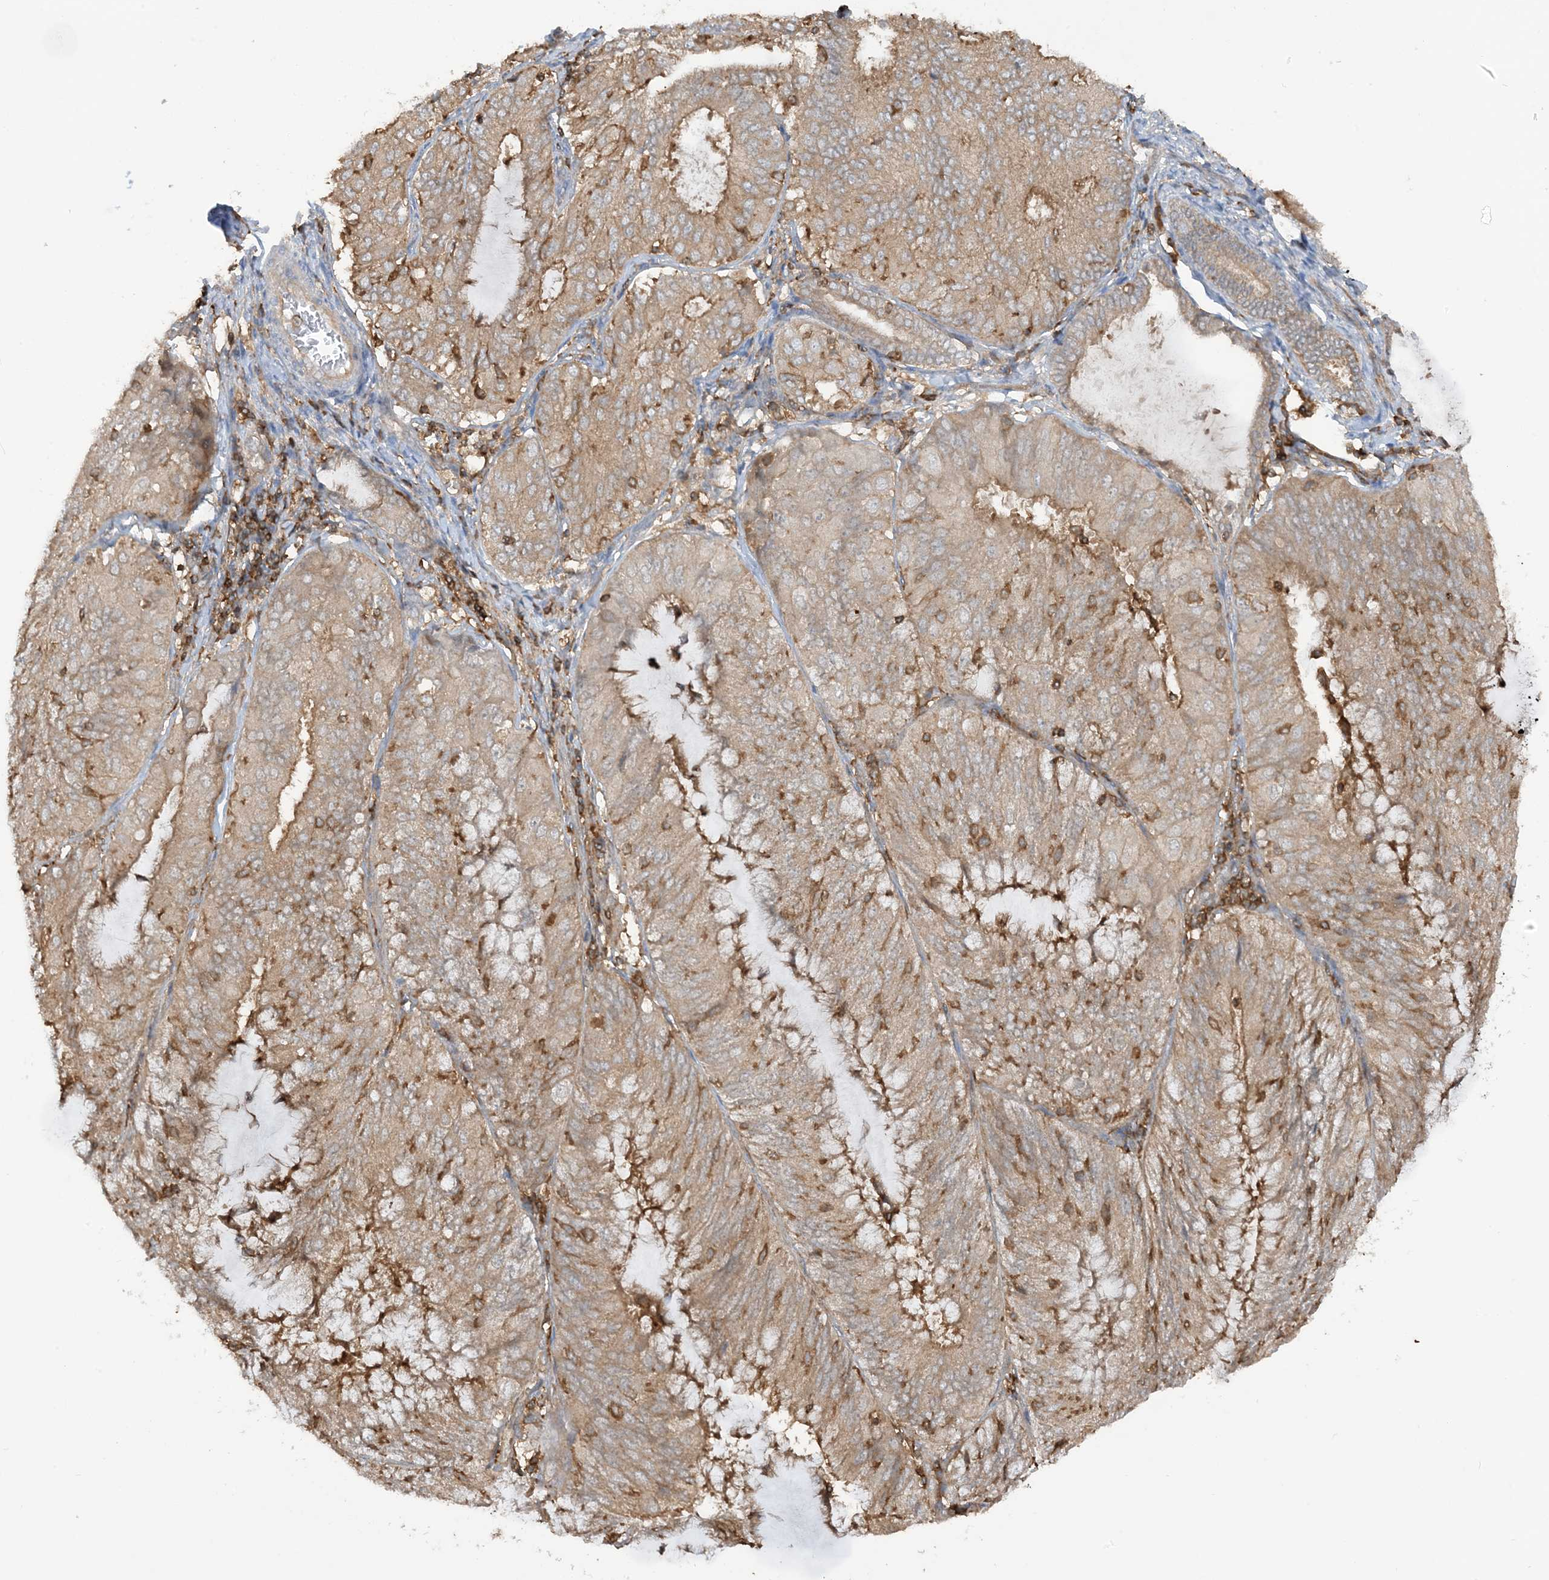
{"staining": {"intensity": "moderate", "quantity": ">75%", "location": "cytoplasmic/membranous"}, "tissue": "endometrial cancer", "cell_type": "Tumor cells", "image_type": "cancer", "snomed": [{"axis": "morphology", "description": "Adenocarcinoma, NOS"}, {"axis": "topography", "description": "Endometrium"}], "caption": "Protein analysis of endometrial cancer (adenocarcinoma) tissue displays moderate cytoplasmic/membranous positivity in approximately >75% of tumor cells.", "gene": "CAPZB", "patient": {"sex": "female", "age": 81}}